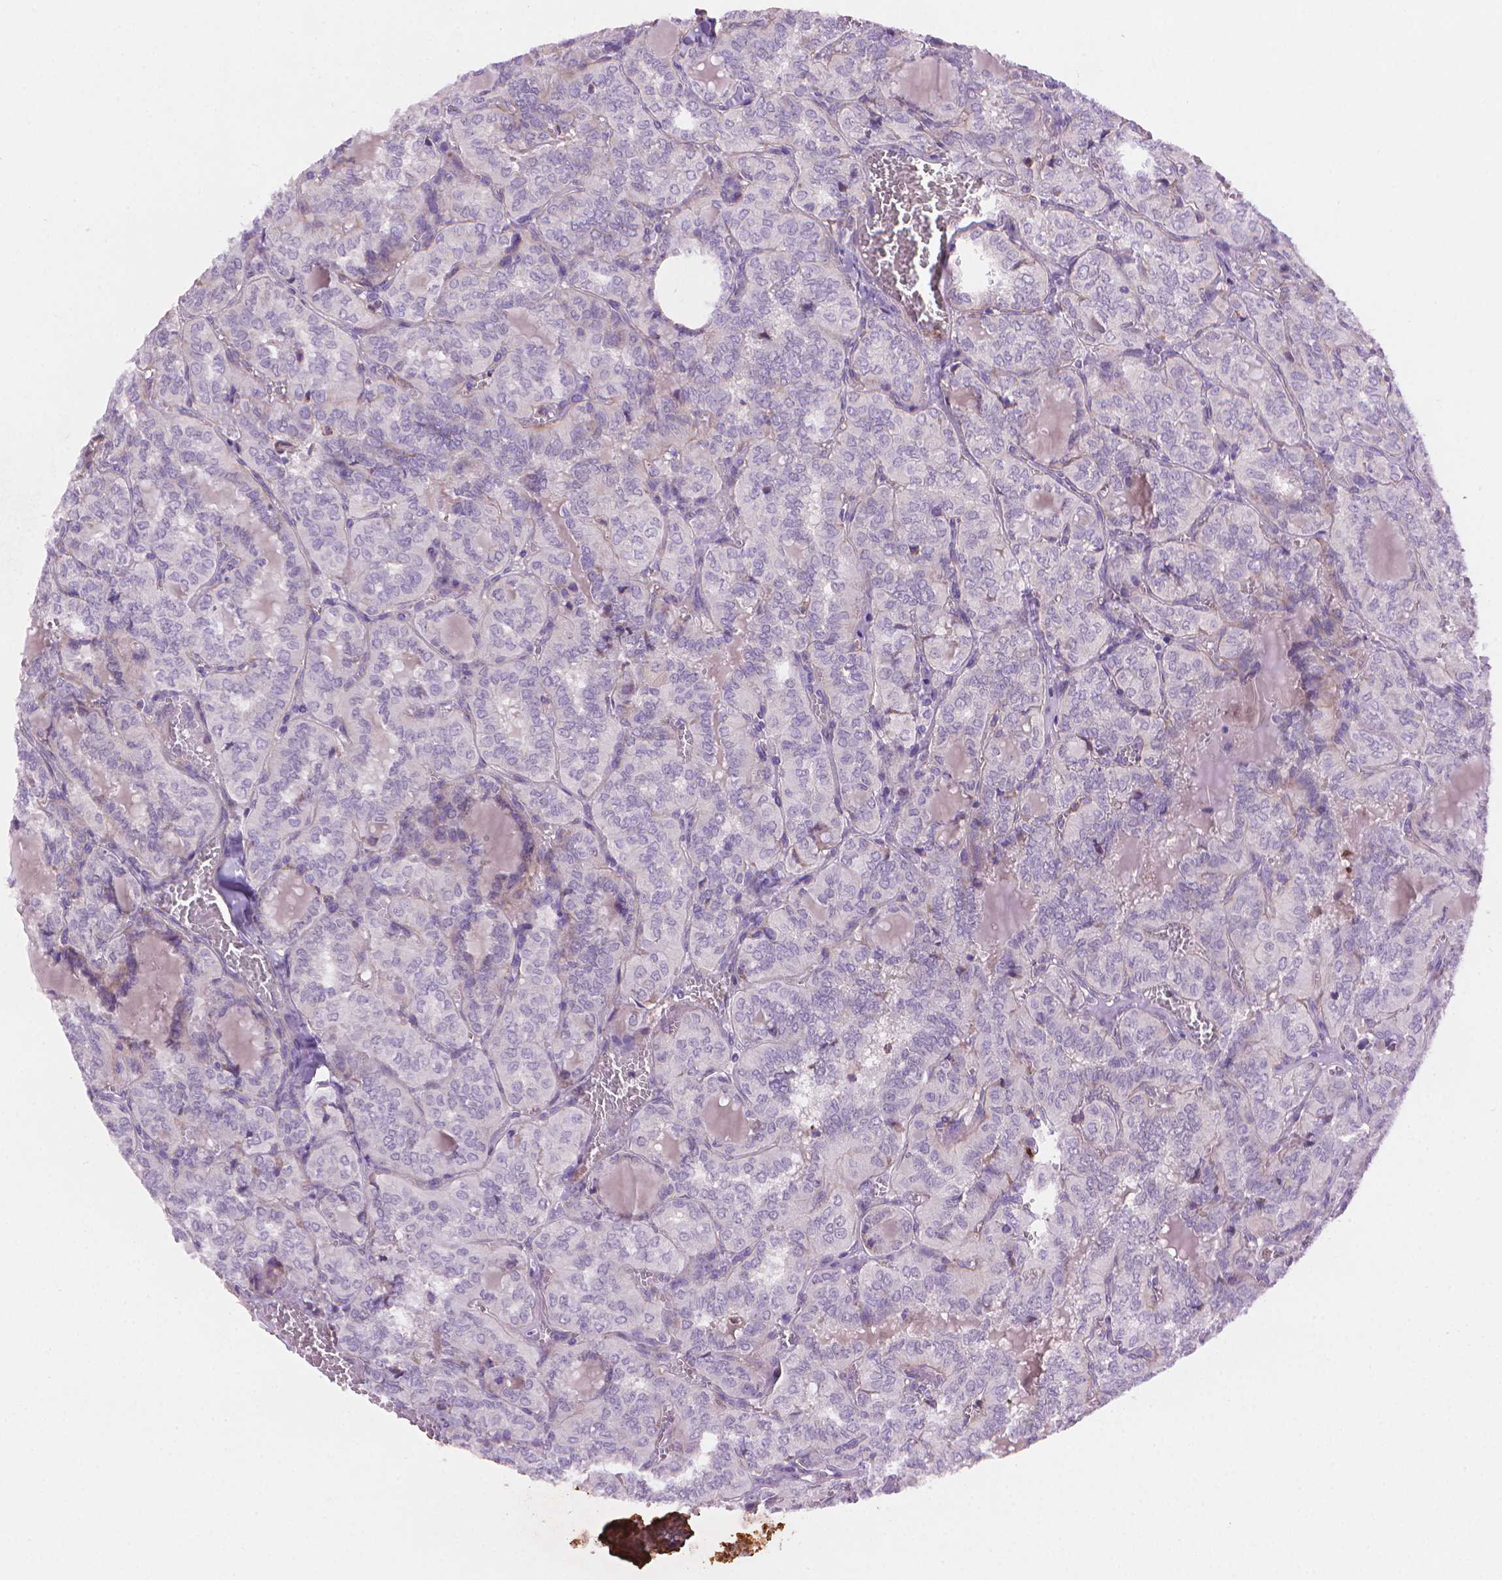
{"staining": {"intensity": "negative", "quantity": "none", "location": "none"}, "tissue": "thyroid cancer", "cell_type": "Tumor cells", "image_type": "cancer", "snomed": [{"axis": "morphology", "description": "Papillary adenocarcinoma, NOS"}, {"axis": "topography", "description": "Thyroid gland"}], "caption": "IHC histopathology image of thyroid cancer (papillary adenocarcinoma) stained for a protein (brown), which reveals no positivity in tumor cells.", "gene": "AMMECR1", "patient": {"sex": "female", "age": 41}}